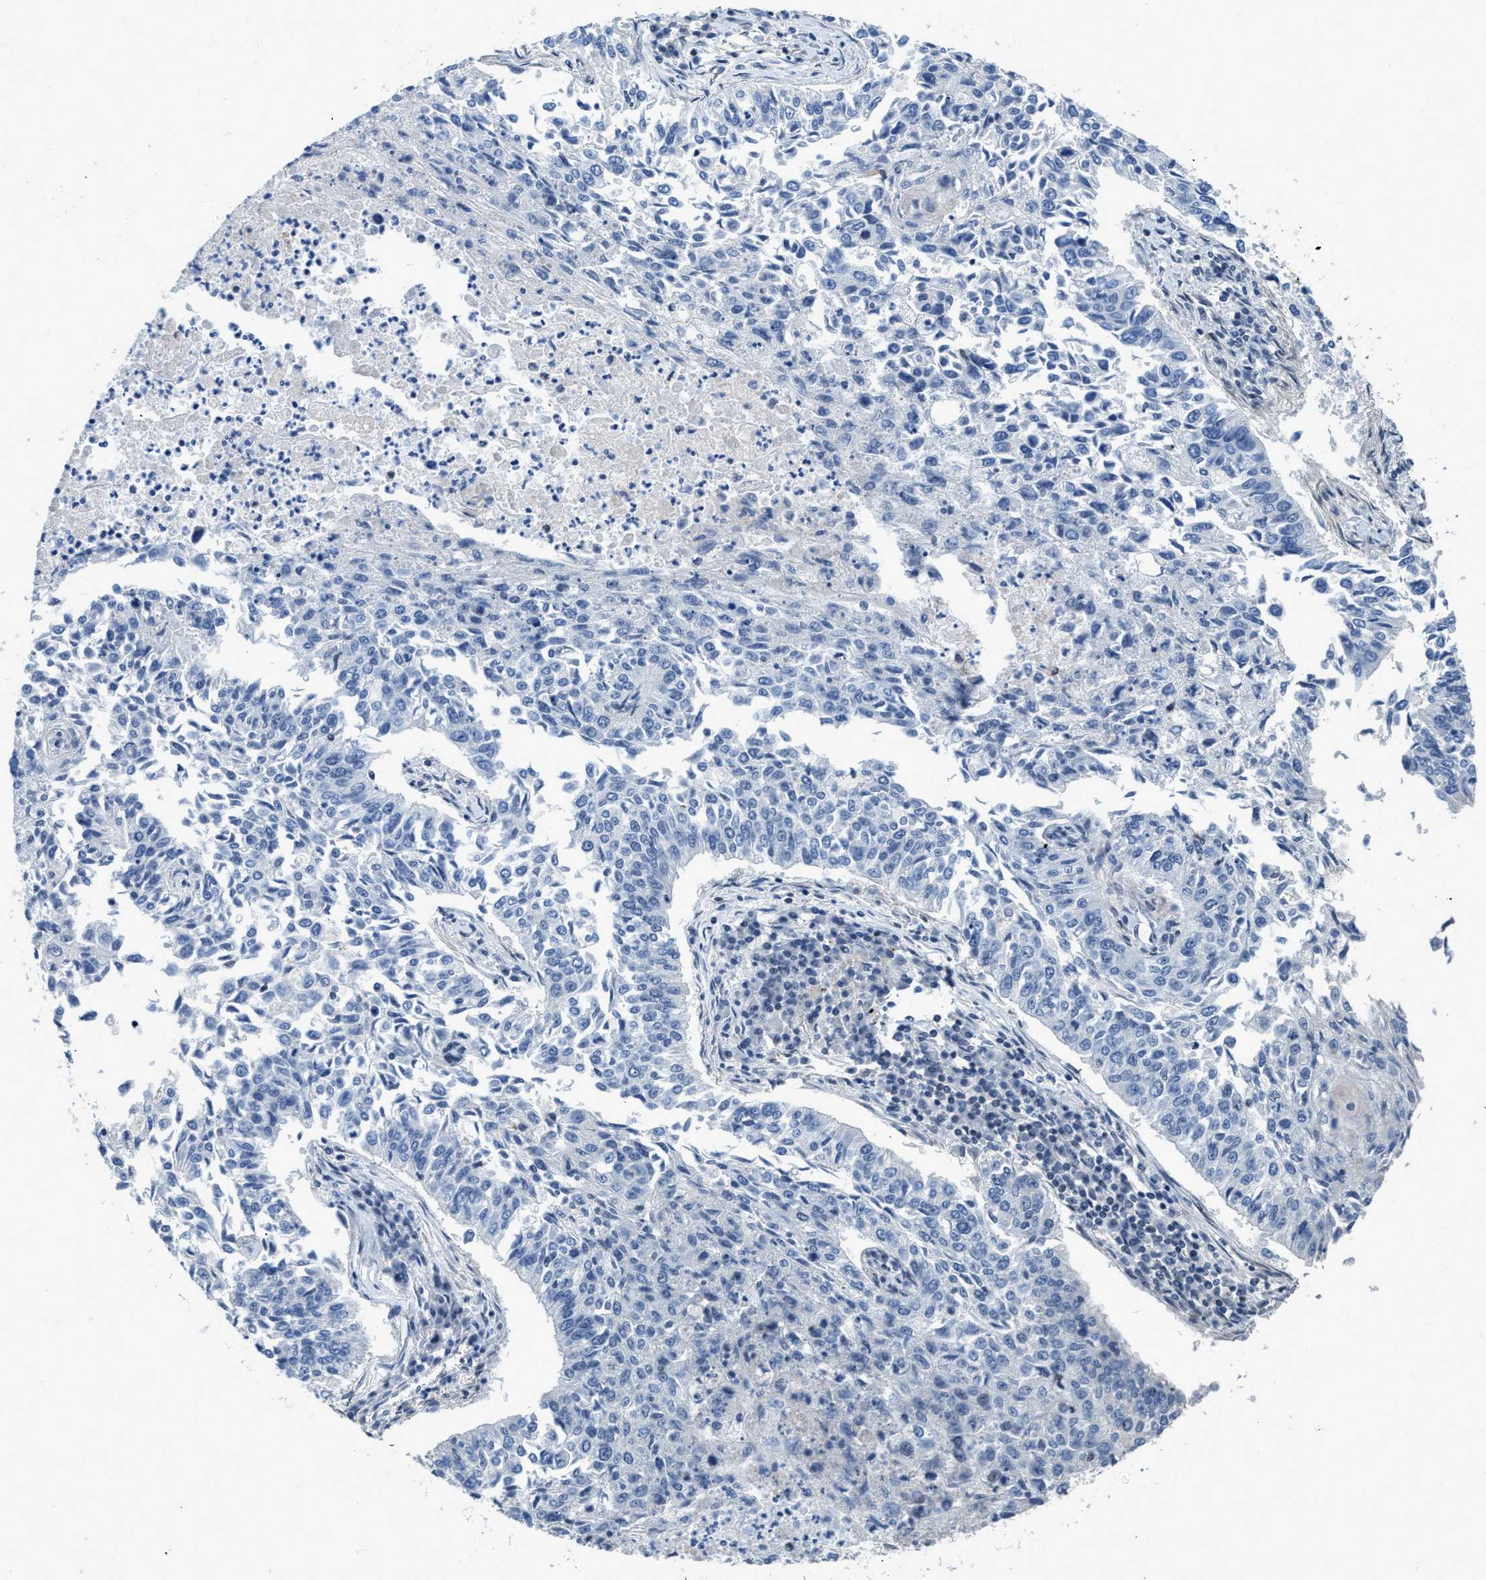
{"staining": {"intensity": "negative", "quantity": "none", "location": "none"}, "tissue": "lung cancer", "cell_type": "Tumor cells", "image_type": "cancer", "snomed": [{"axis": "morphology", "description": "Normal tissue, NOS"}, {"axis": "morphology", "description": "Squamous cell carcinoma, NOS"}, {"axis": "topography", "description": "Cartilage tissue"}, {"axis": "topography", "description": "Bronchus"}, {"axis": "topography", "description": "Lung"}], "caption": "An image of squamous cell carcinoma (lung) stained for a protein exhibits no brown staining in tumor cells.", "gene": "TES", "patient": {"sex": "female", "age": 49}}